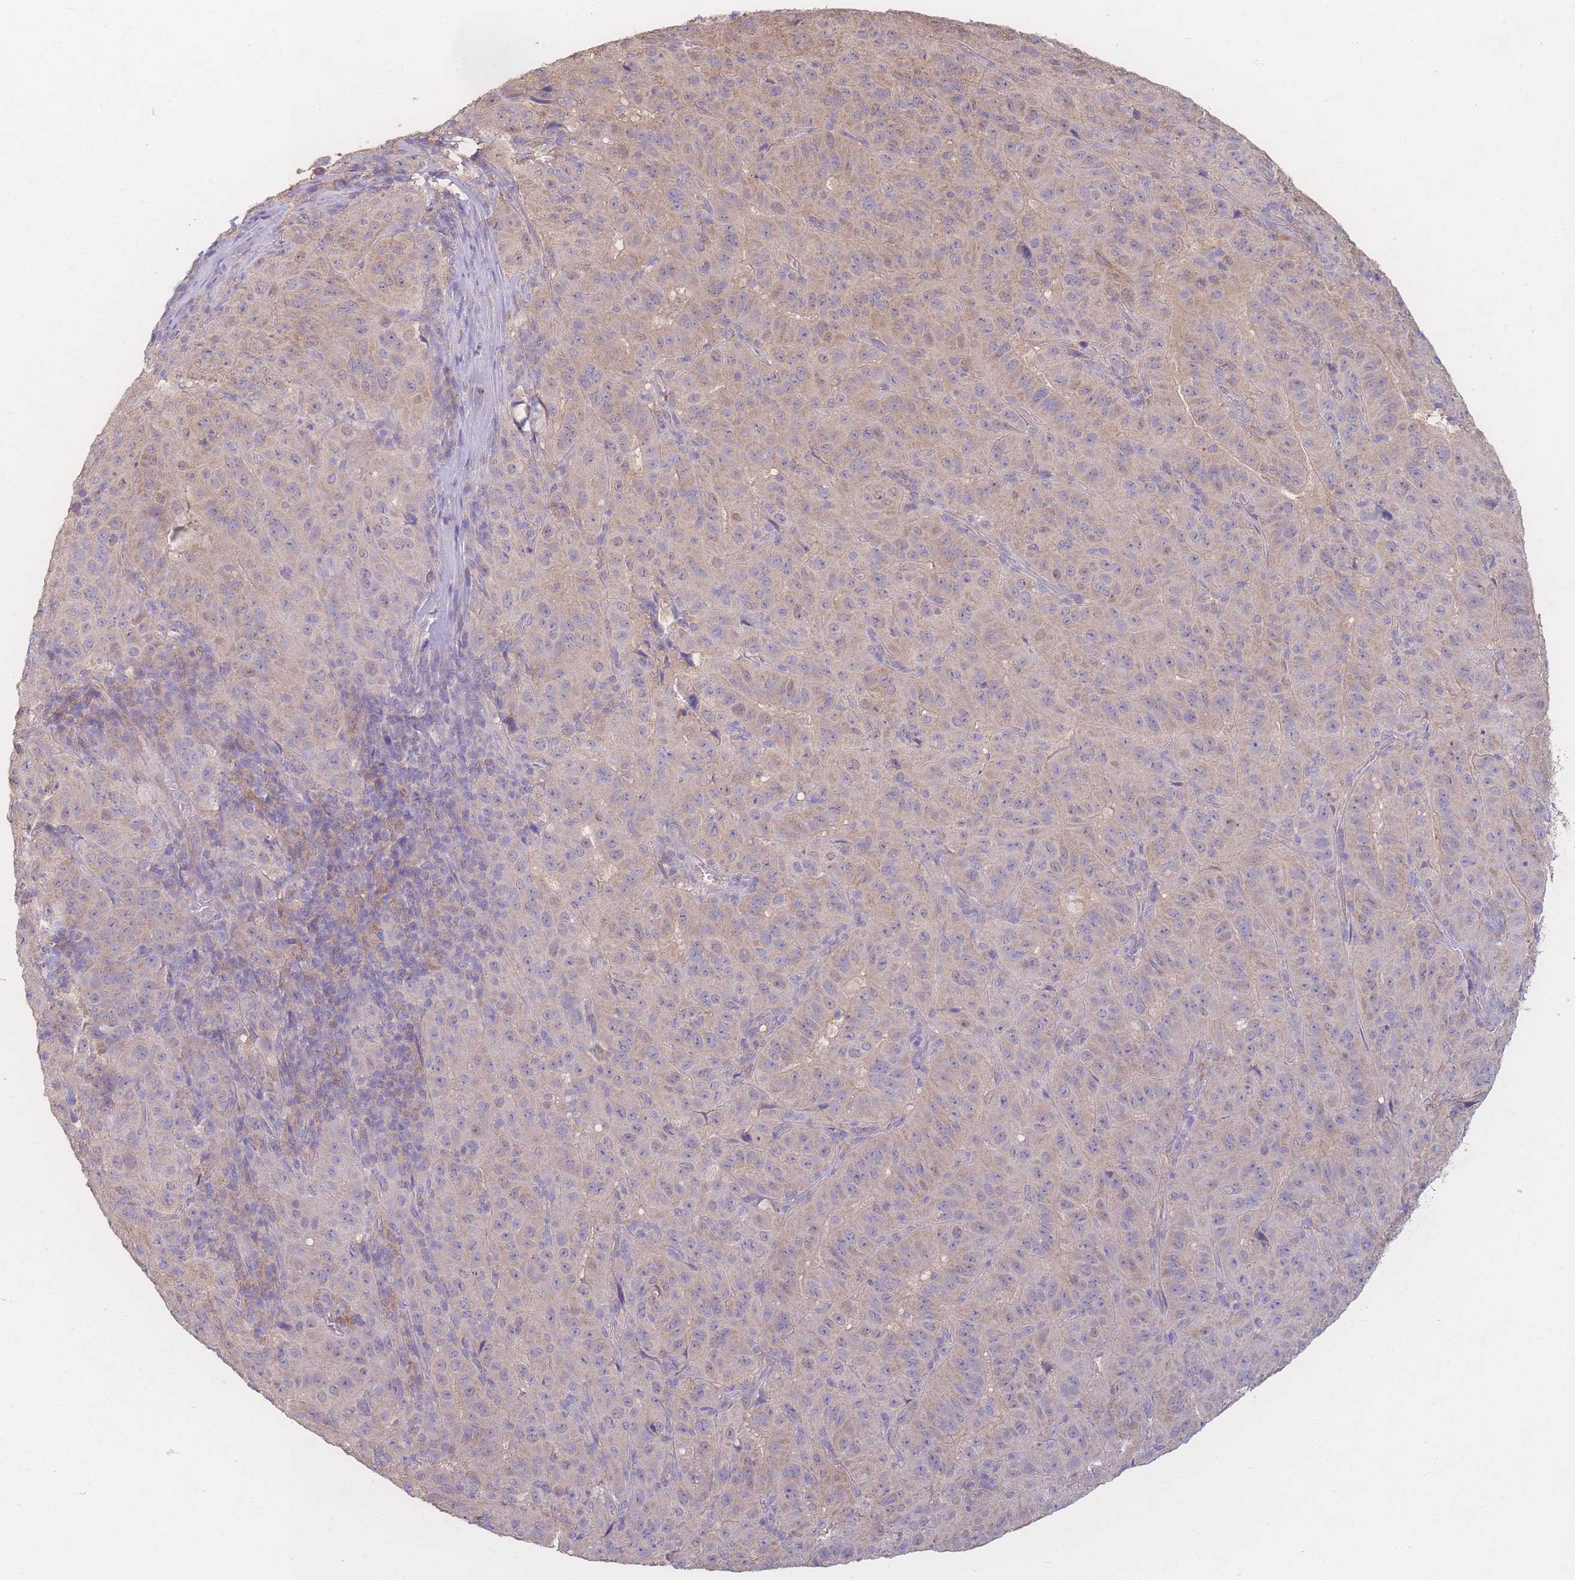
{"staining": {"intensity": "weak", "quantity": "<25%", "location": "cytoplasmic/membranous"}, "tissue": "pancreatic cancer", "cell_type": "Tumor cells", "image_type": "cancer", "snomed": [{"axis": "morphology", "description": "Adenocarcinoma, NOS"}, {"axis": "topography", "description": "Pancreas"}], "caption": "Pancreatic cancer (adenocarcinoma) was stained to show a protein in brown. There is no significant expression in tumor cells.", "gene": "GIPR", "patient": {"sex": "male", "age": 63}}